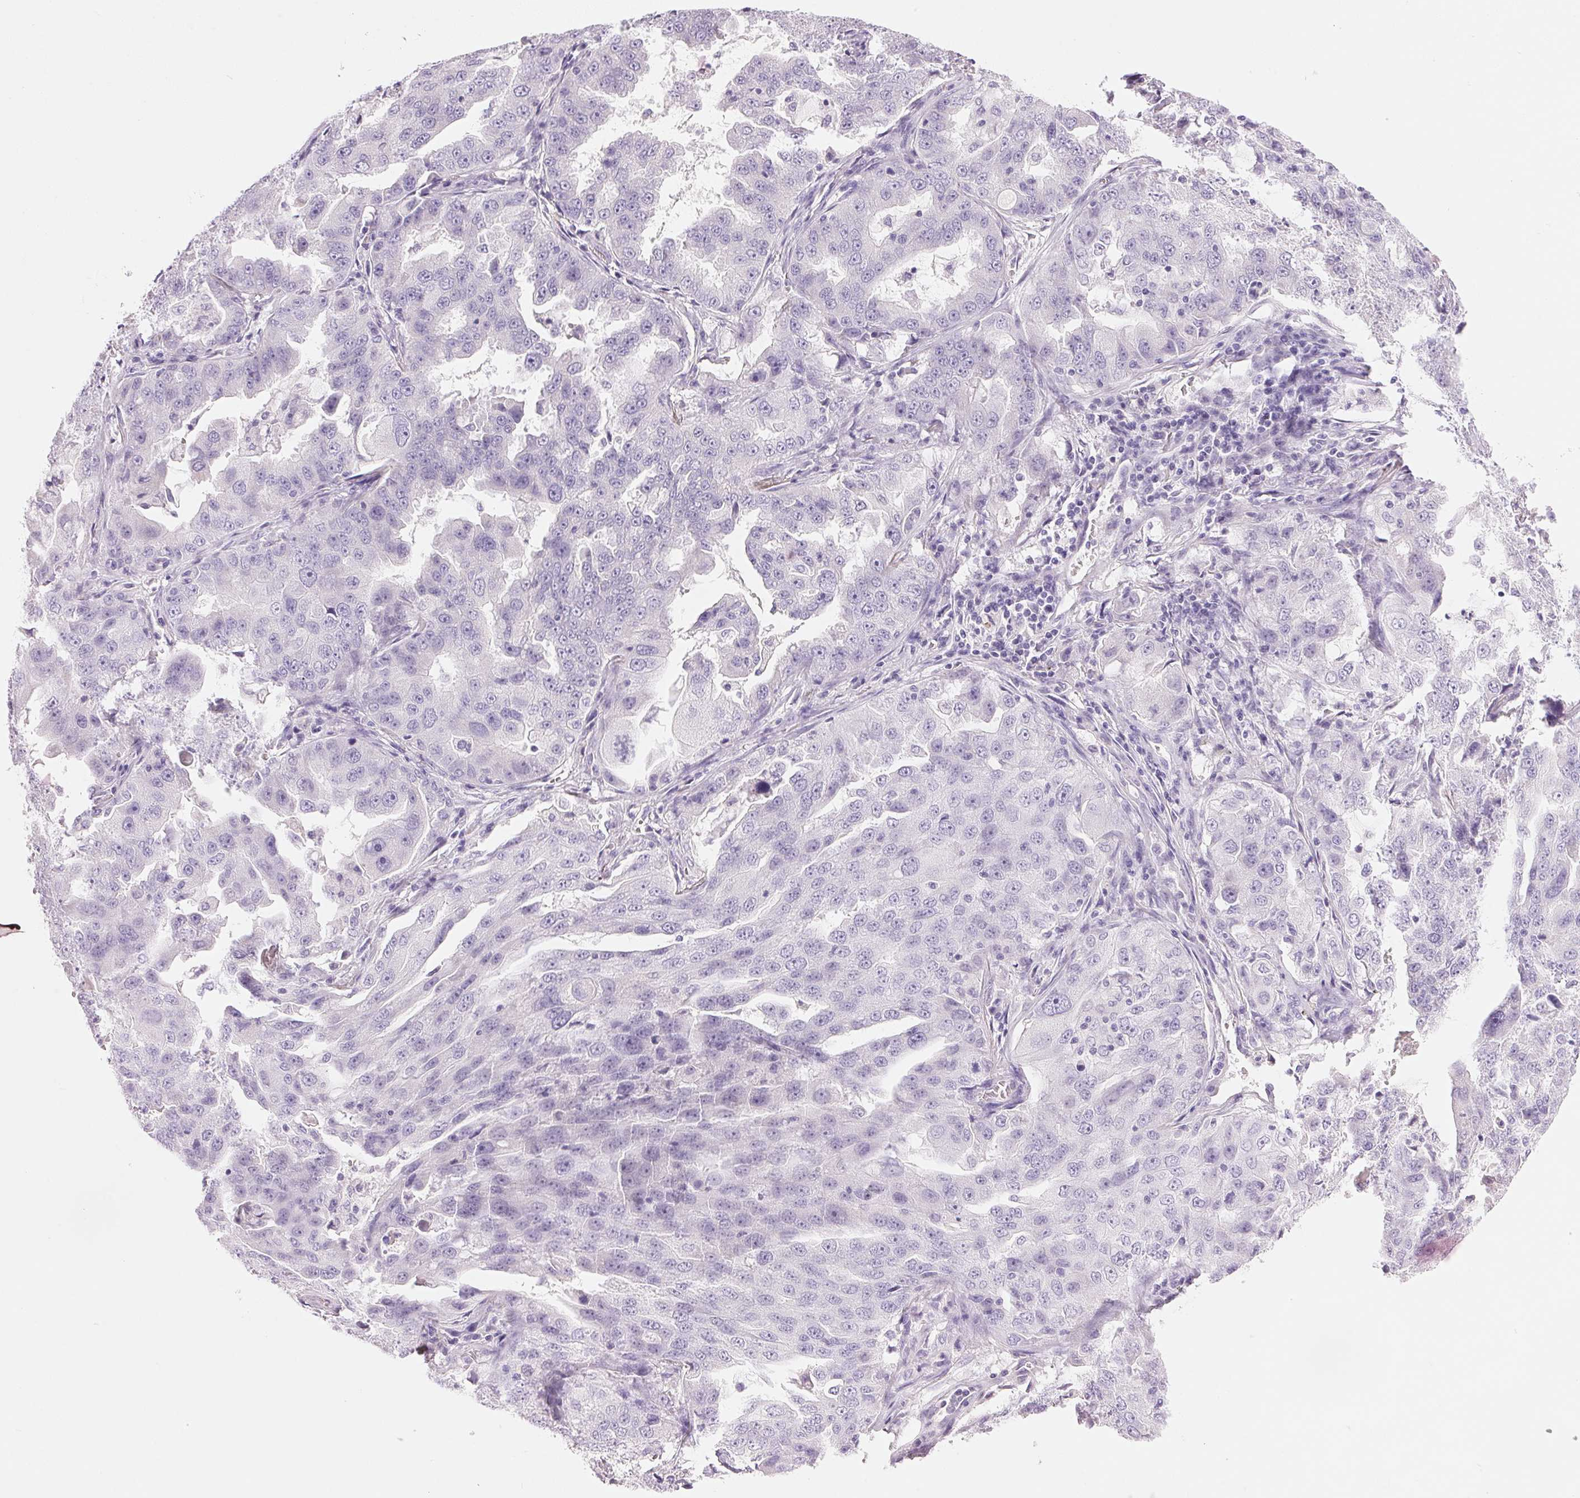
{"staining": {"intensity": "negative", "quantity": "none", "location": "none"}, "tissue": "lung cancer", "cell_type": "Tumor cells", "image_type": "cancer", "snomed": [{"axis": "morphology", "description": "Adenocarcinoma, NOS"}, {"axis": "topography", "description": "Lung"}], "caption": "Adenocarcinoma (lung) was stained to show a protein in brown. There is no significant staining in tumor cells.", "gene": "HSD17B2", "patient": {"sex": "female", "age": 61}}